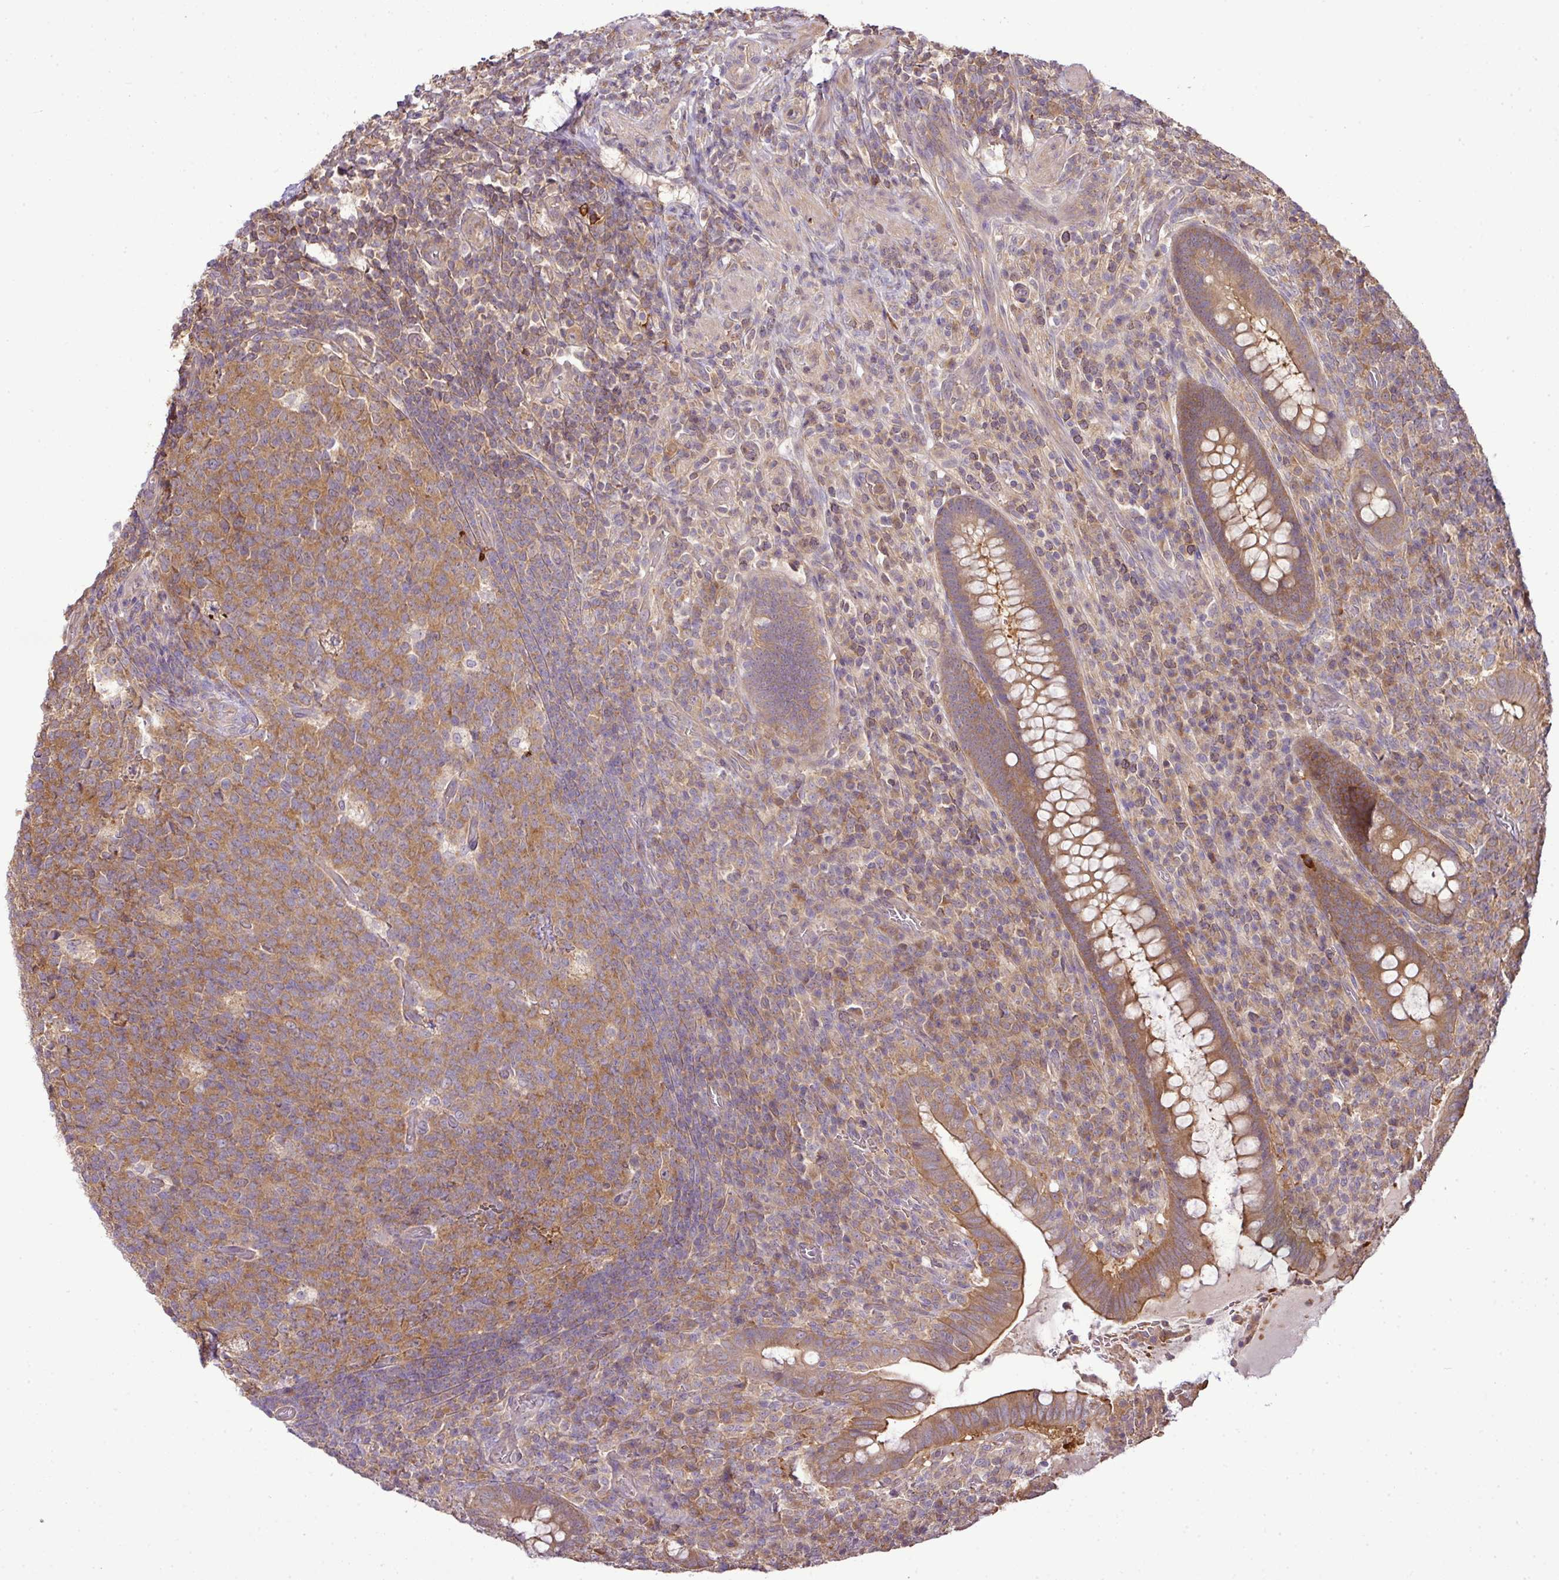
{"staining": {"intensity": "moderate", "quantity": ">75%", "location": "cytoplasmic/membranous"}, "tissue": "appendix", "cell_type": "Glandular cells", "image_type": "normal", "snomed": [{"axis": "morphology", "description": "Normal tissue, NOS"}, {"axis": "topography", "description": "Appendix"}], "caption": "Immunohistochemistry (DAB) staining of benign human appendix demonstrates moderate cytoplasmic/membranous protein expression in about >75% of glandular cells. The staining was performed using DAB, with brown indicating positive protein expression. Nuclei are stained blue with hematoxylin.", "gene": "TMEM107", "patient": {"sex": "female", "age": 43}}